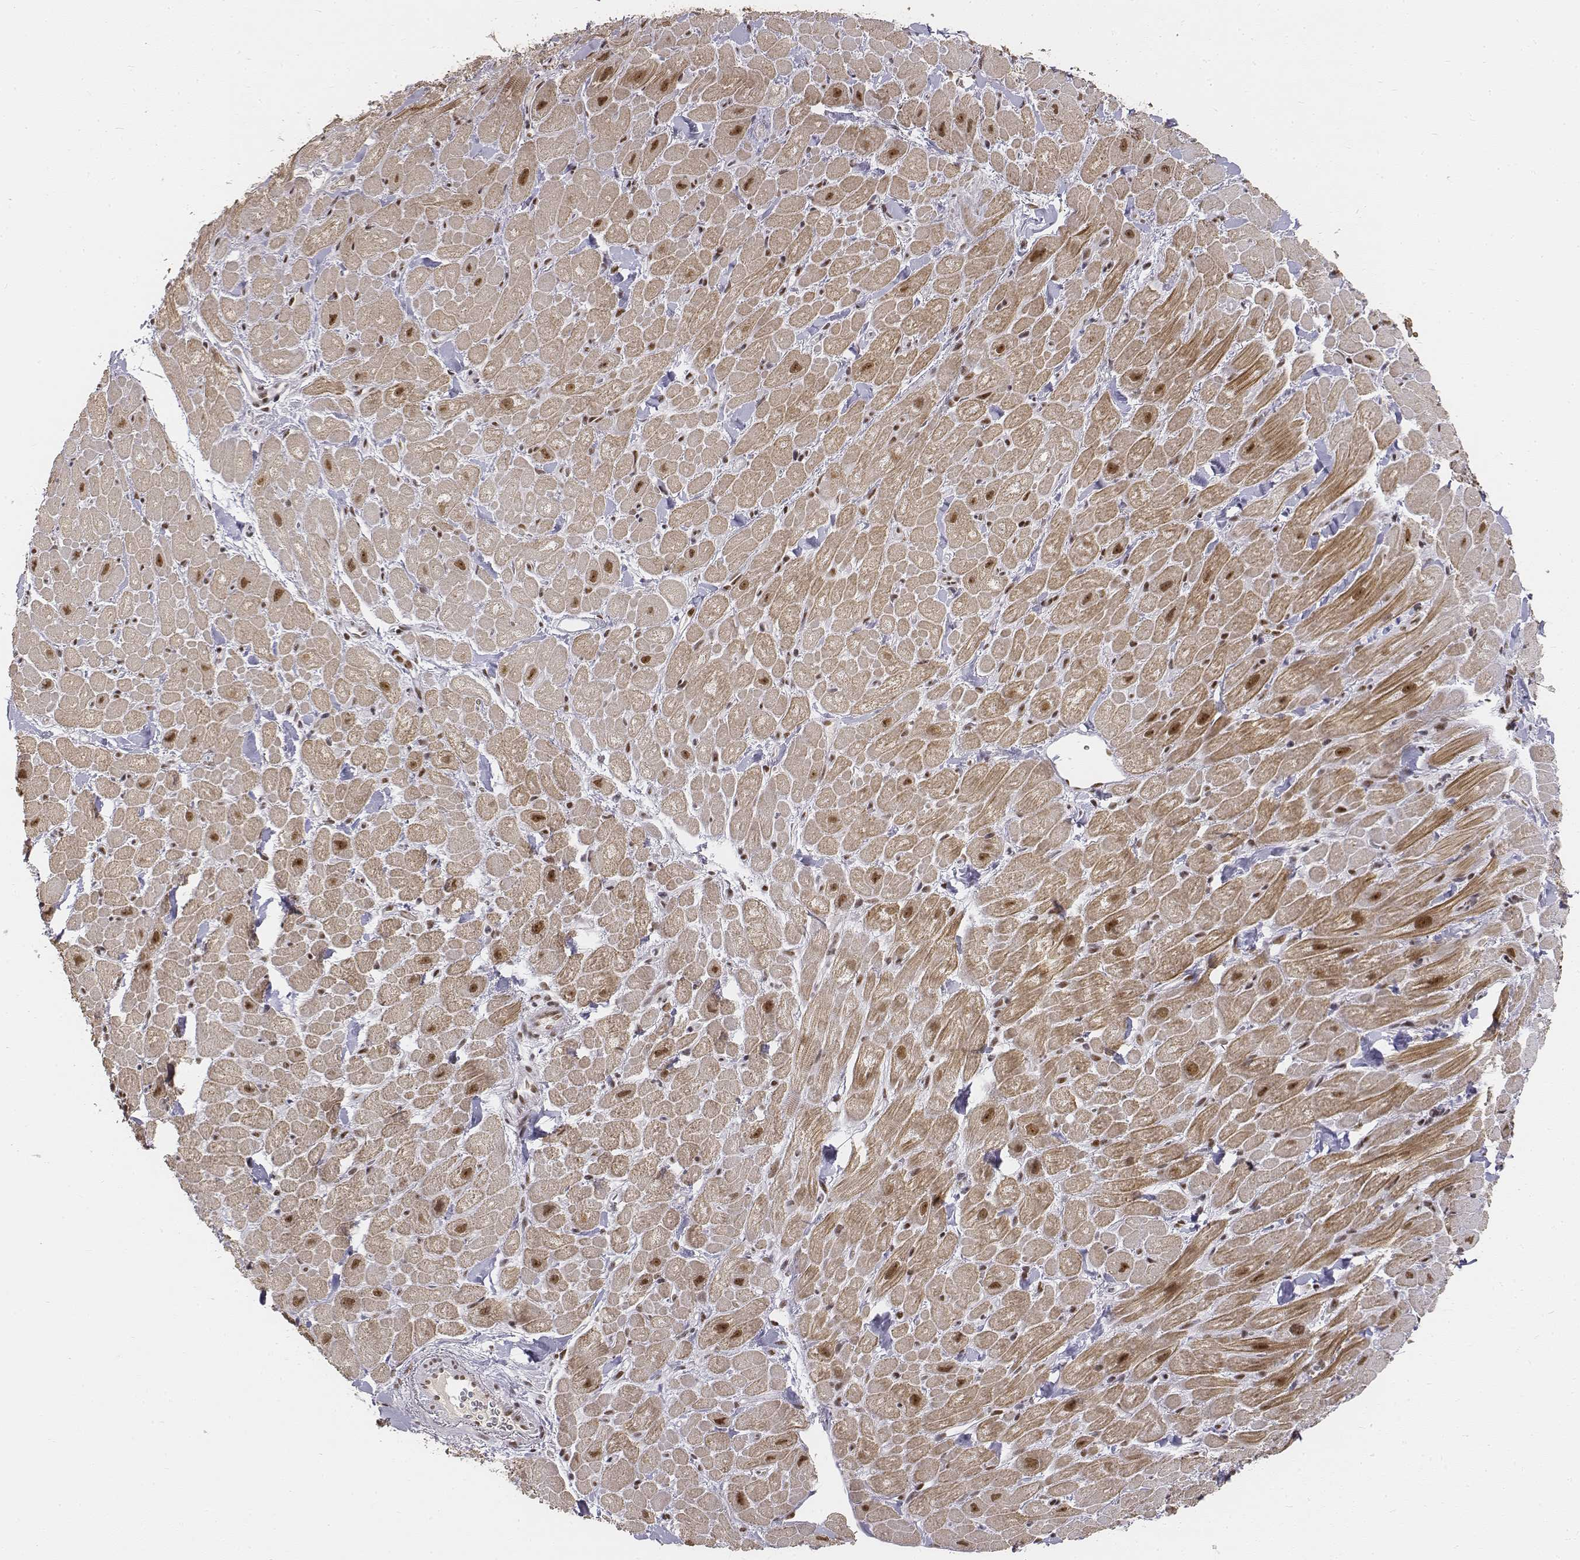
{"staining": {"intensity": "moderate", "quantity": ">75%", "location": "cytoplasmic/membranous,nuclear"}, "tissue": "heart muscle", "cell_type": "Cardiomyocytes", "image_type": "normal", "snomed": [{"axis": "morphology", "description": "Normal tissue, NOS"}, {"axis": "topography", "description": "Heart"}], "caption": "IHC of benign heart muscle reveals medium levels of moderate cytoplasmic/membranous,nuclear positivity in about >75% of cardiomyocytes.", "gene": "PHF6", "patient": {"sex": "male", "age": 60}}